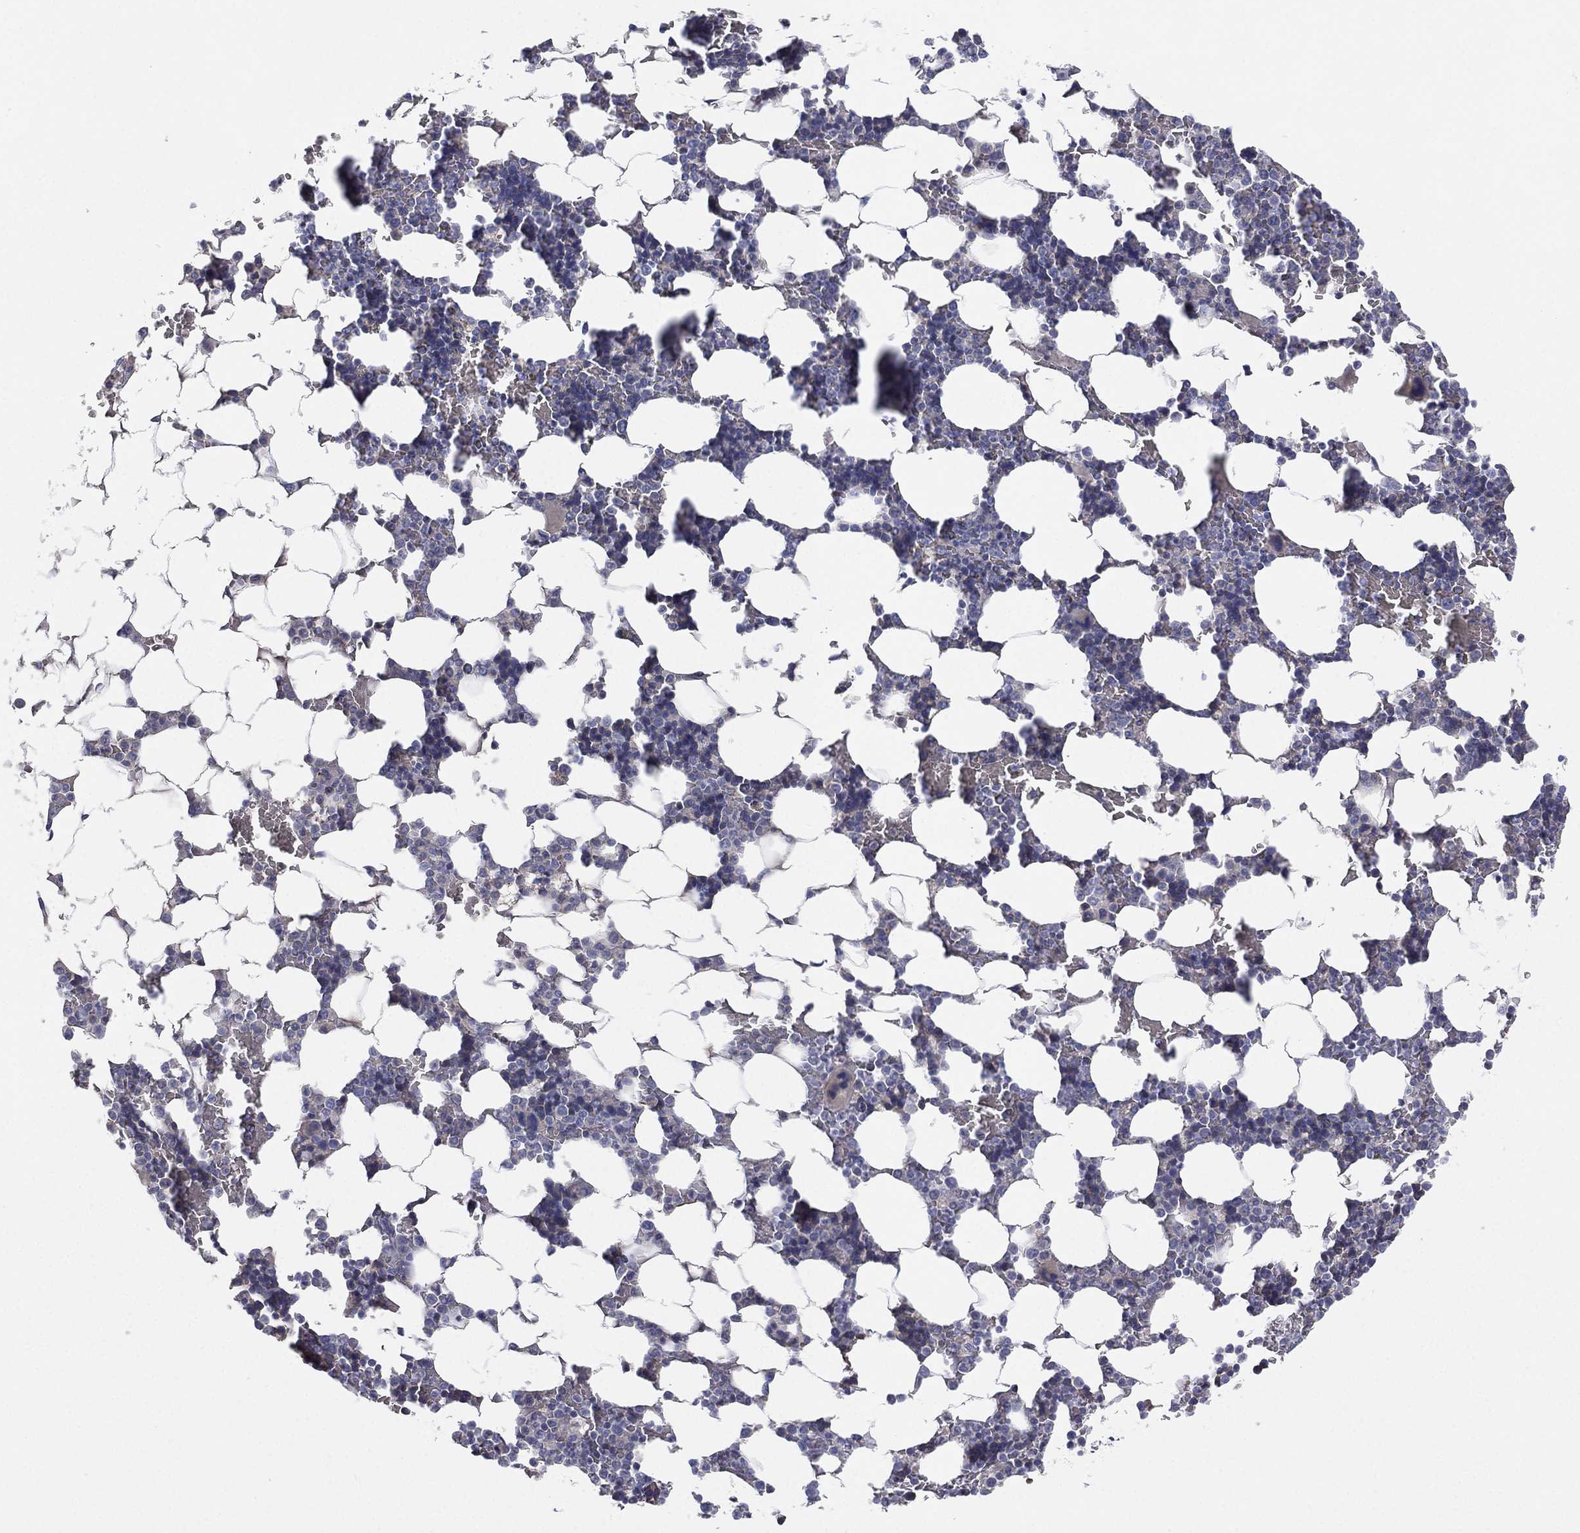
{"staining": {"intensity": "negative", "quantity": "none", "location": "none"}, "tissue": "bone marrow", "cell_type": "Hematopoietic cells", "image_type": "normal", "snomed": [{"axis": "morphology", "description": "Normal tissue, NOS"}, {"axis": "topography", "description": "Bone marrow"}], "caption": "Human bone marrow stained for a protein using immunohistochemistry shows no positivity in hematopoietic cells.", "gene": "CYP2D6", "patient": {"sex": "male", "age": 51}}